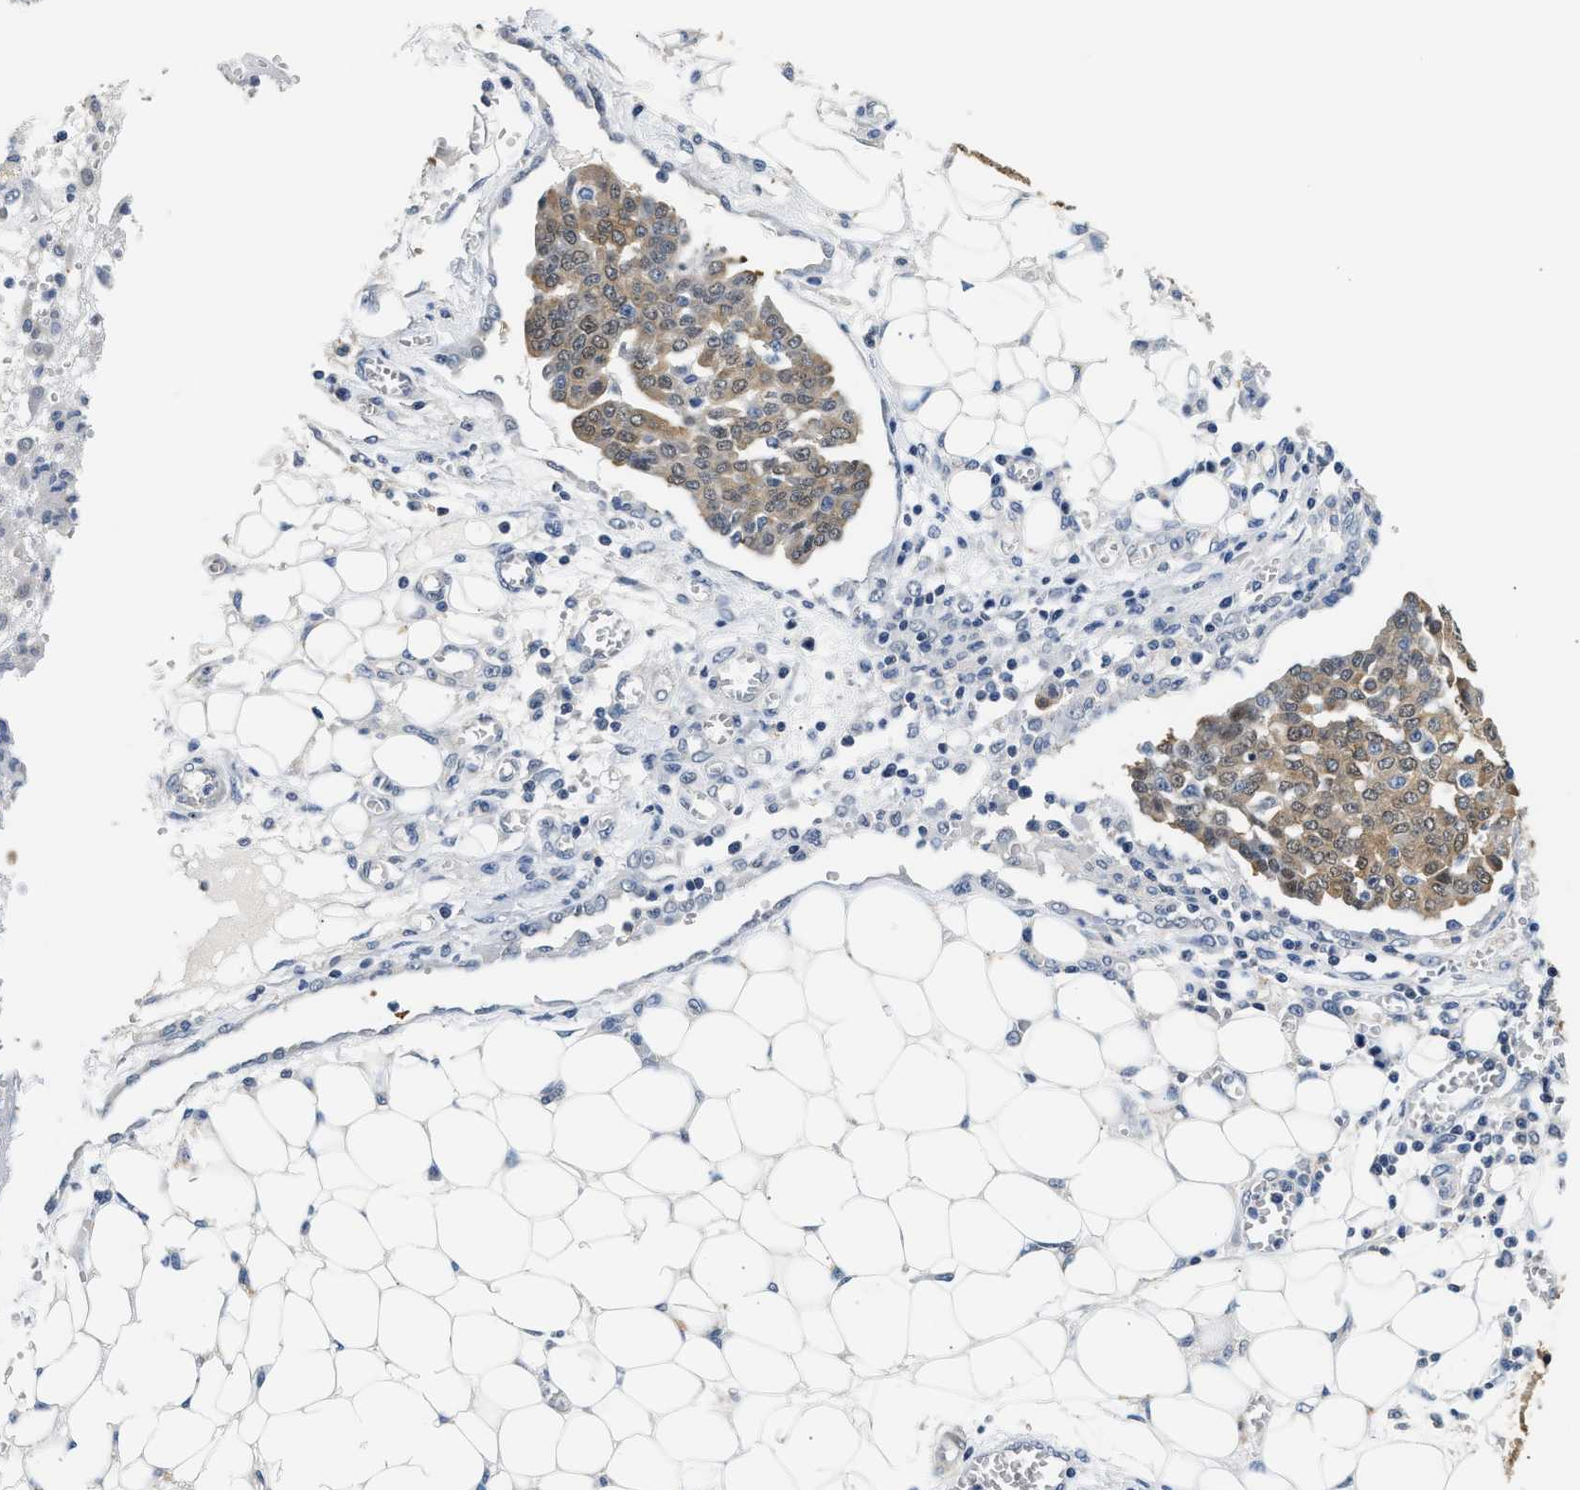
{"staining": {"intensity": "moderate", "quantity": "25%-75%", "location": "cytoplasmic/membranous"}, "tissue": "ovarian cancer", "cell_type": "Tumor cells", "image_type": "cancer", "snomed": [{"axis": "morphology", "description": "Cystadenocarcinoma, serous, NOS"}, {"axis": "topography", "description": "Soft tissue"}, {"axis": "topography", "description": "Ovary"}], "caption": "Immunohistochemical staining of ovarian cancer displays medium levels of moderate cytoplasmic/membranous positivity in approximately 25%-75% of tumor cells. Nuclei are stained in blue.", "gene": "PPM1L", "patient": {"sex": "female", "age": 57}}